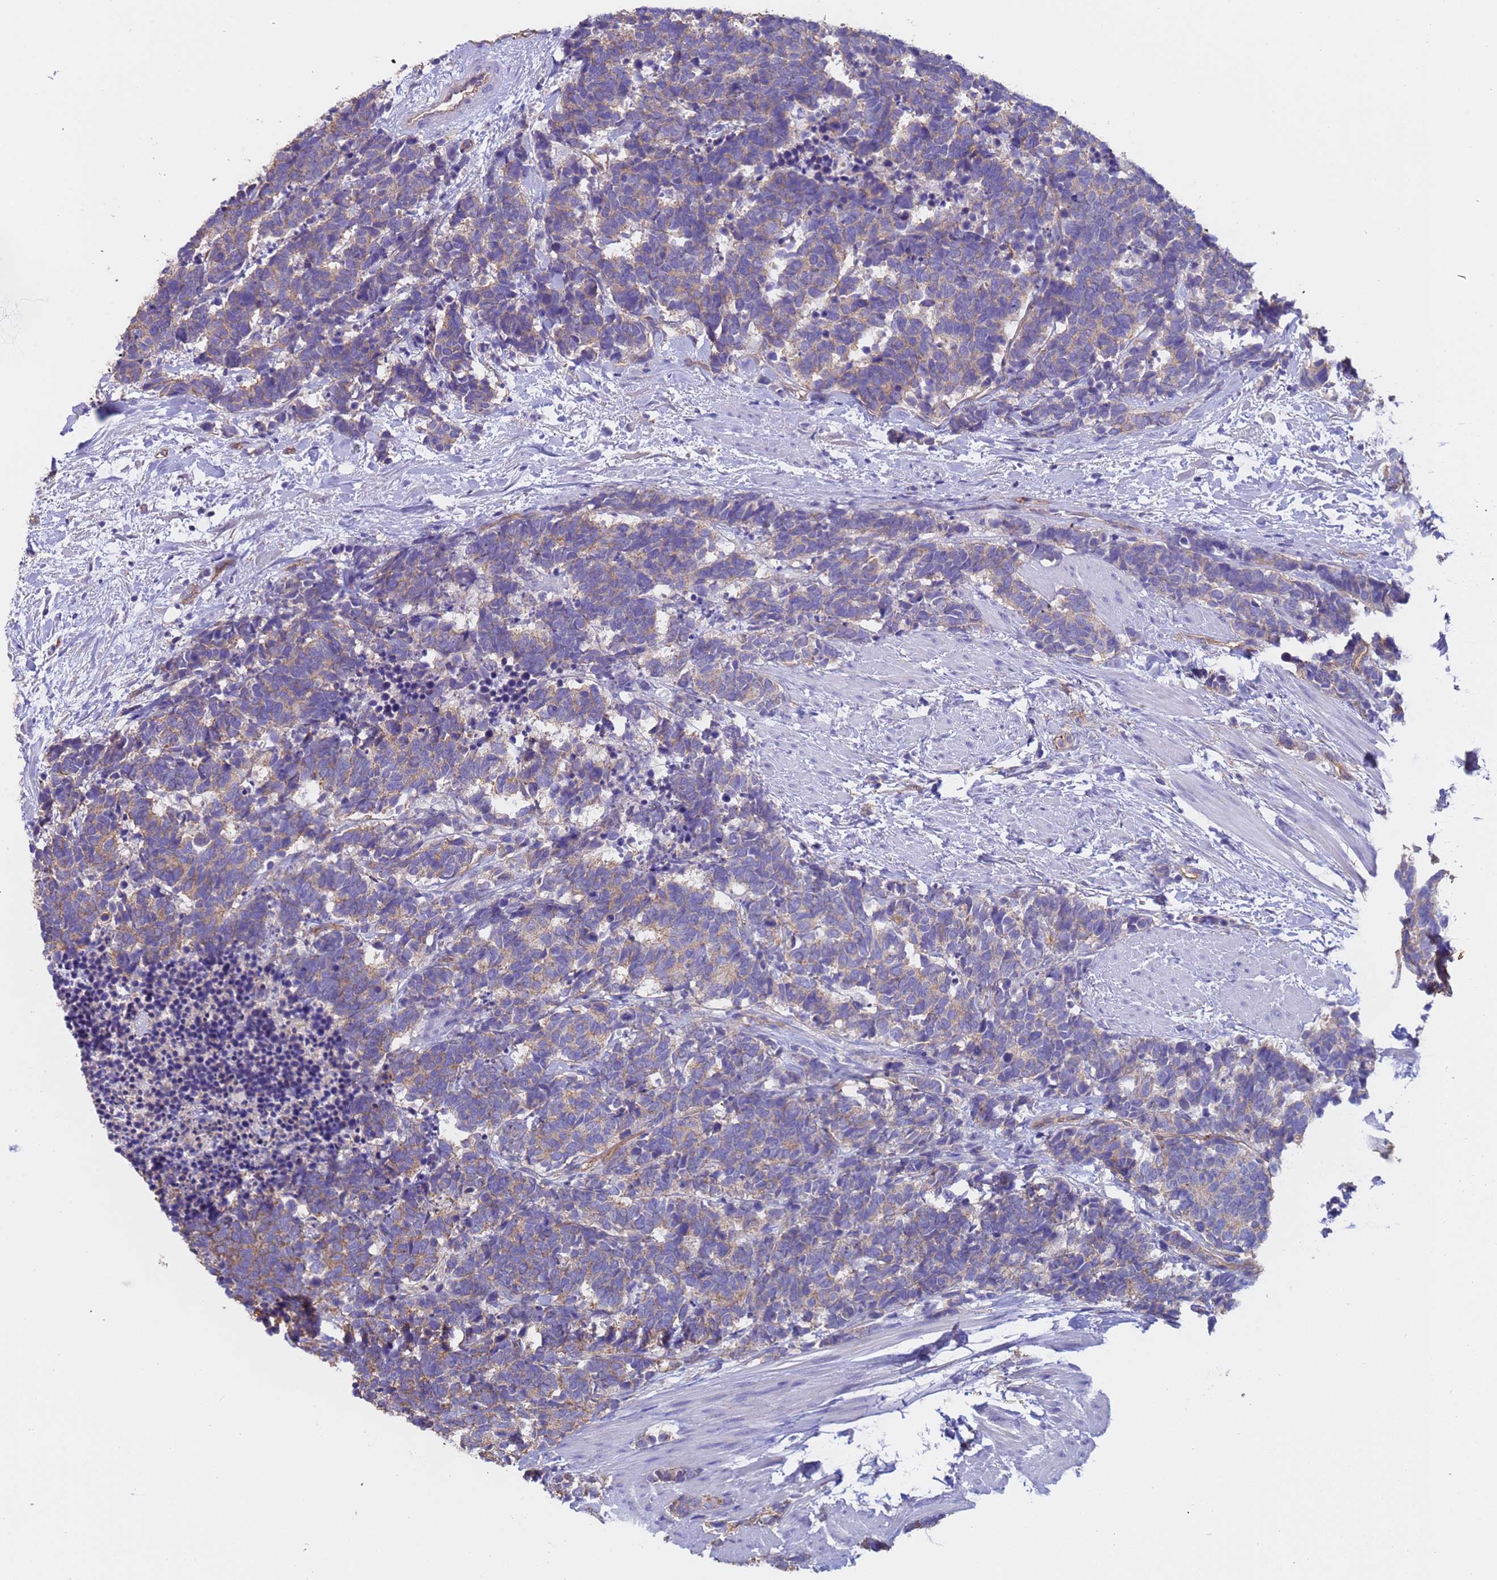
{"staining": {"intensity": "weak", "quantity": "25%-75%", "location": "cytoplasmic/membranous"}, "tissue": "carcinoid", "cell_type": "Tumor cells", "image_type": "cancer", "snomed": [{"axis": "morphology", "description": "Carcinoma, NOS"}, {"axis": "morphology", "description": "Carcinoid, malignant, NOS"}, {"axis": "topography", "description": "Prostate"}], "caption": "Carcinoid (malignant) stained for a protein (brown) reveals weak cytoplasmic/membranous positive staining in approximately 25%-75% of tumor cells.", "gene": "ZNF248", "patient": {"sex": "male", "age": 57}}